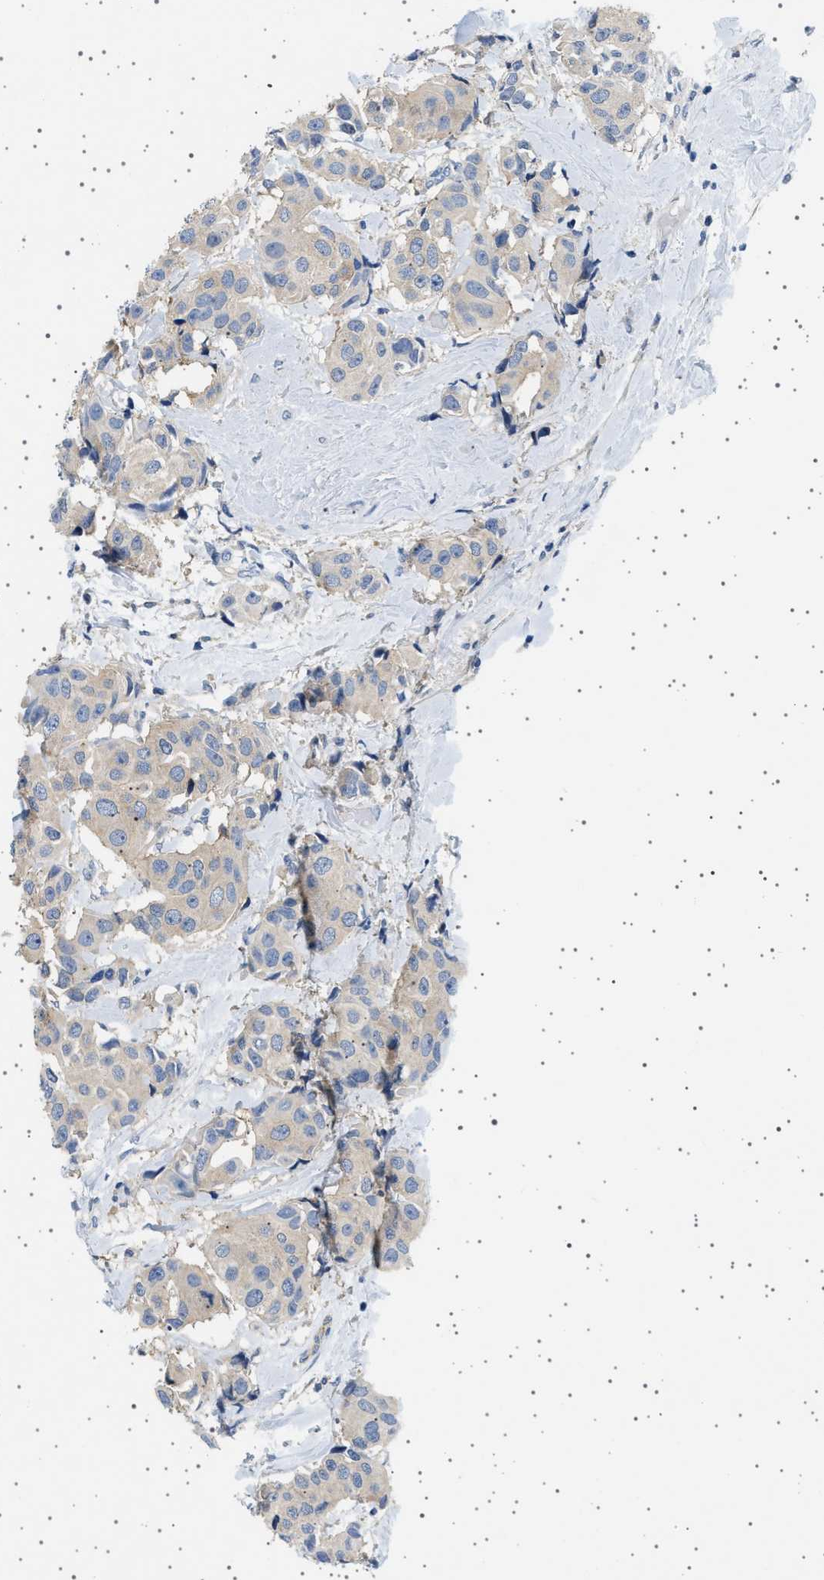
{"staining": {"intensity": "weak", "quantity": "25%-75%", "location": "cytoplasmic/membranous"}, "tissue": "breast cancer", "cell_type": "Tumor cells", "image_type": "cancer", "snomed": [{"axis": "morphology", "description": "Normal tissue, NOS"}, {"axis": "morphology", "description": "Duct carcinoma"}, {"axis": "topography", "description": "Breast"}], "caption": "Breast cancer (invasive ductal carcinoma) stained for a protein (brown) displays weak cytoplasmic/membranous positive staining in about 25%-75% of tumor cells.", "gene": "PLPP6", "patient": {"sex": "female", "age": 39}}